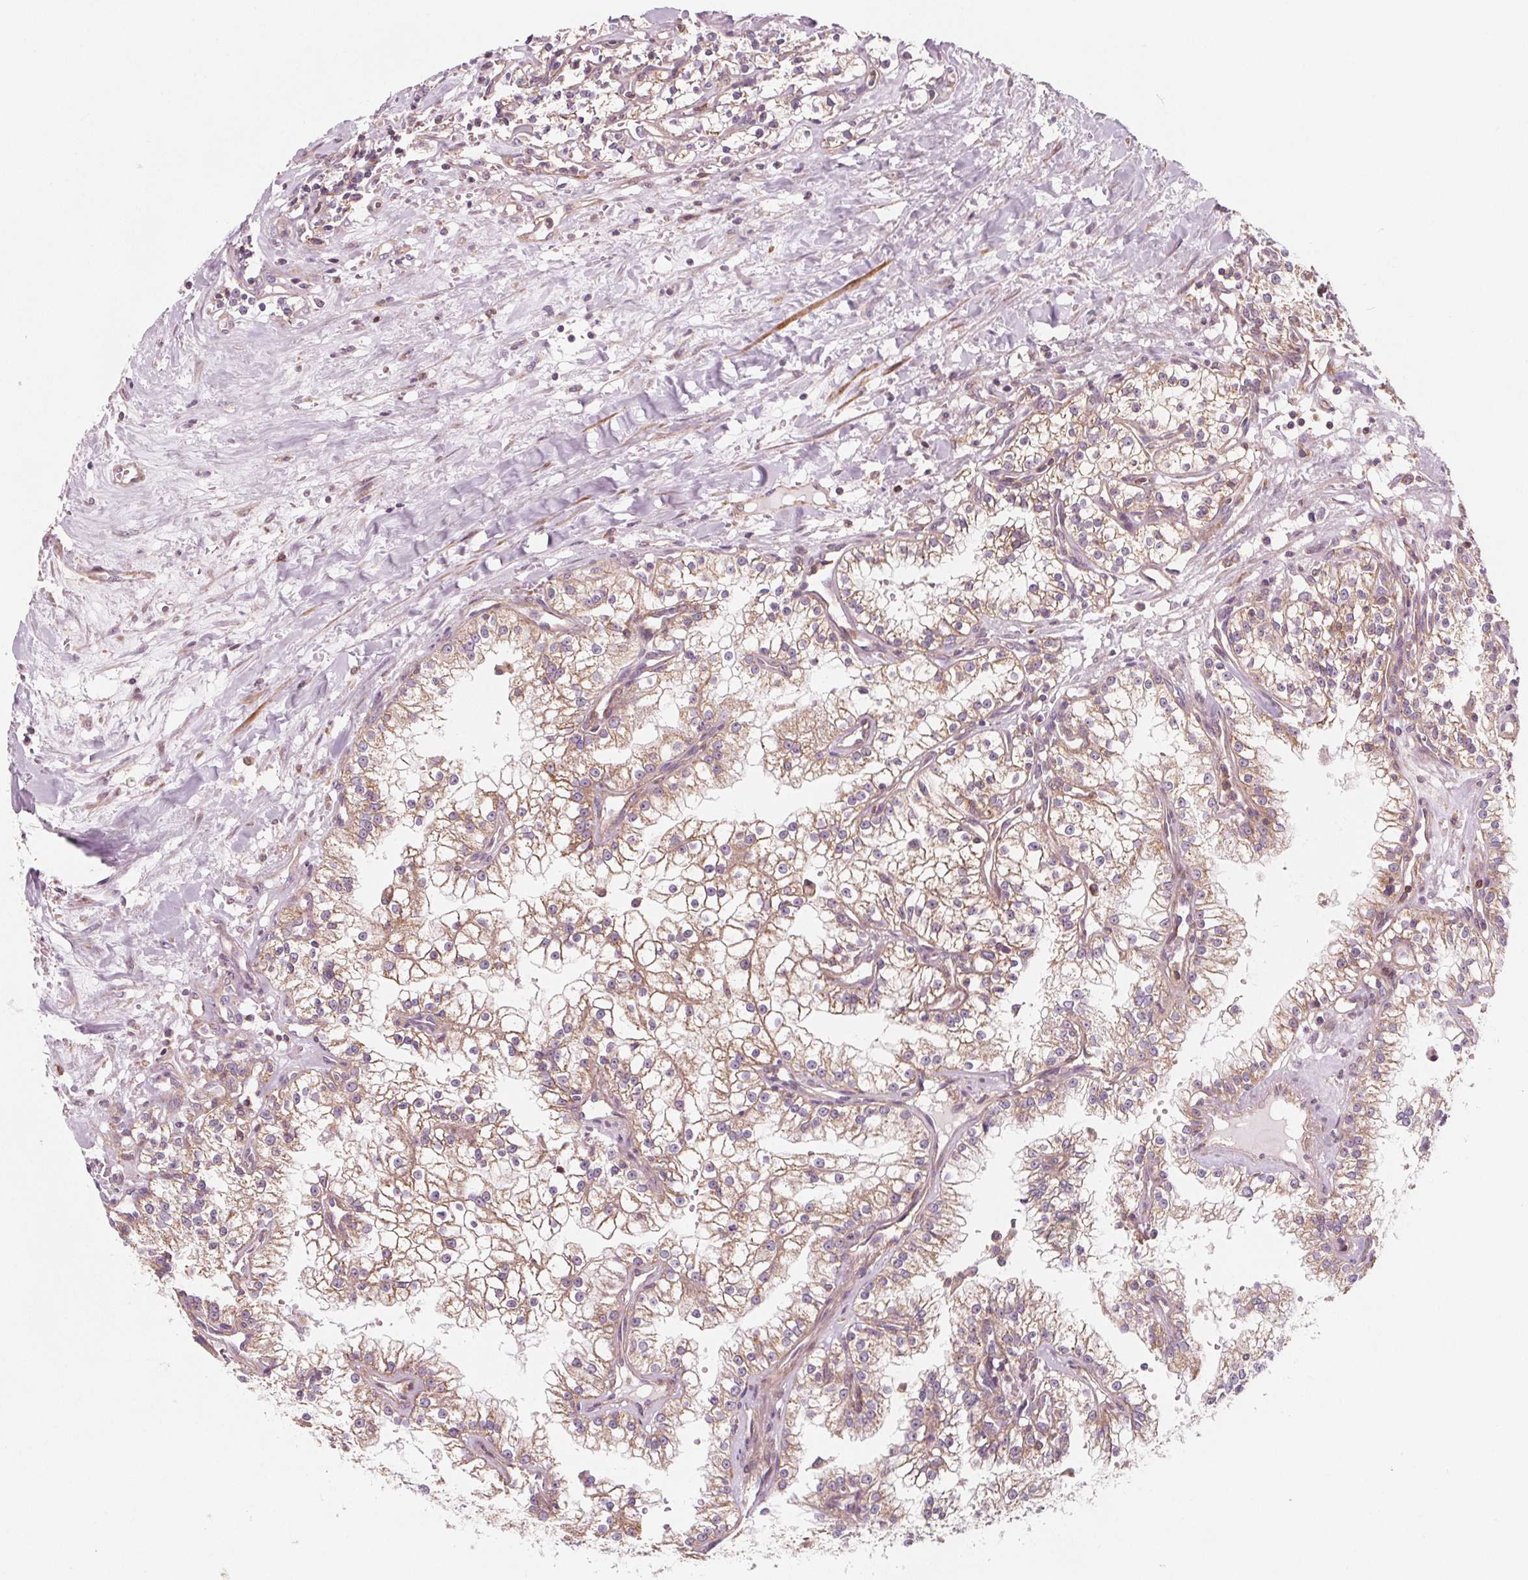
{"staining": {"intensity": "weak", "quantity": ">75%", "location": "cytoplasmic/membranous"}, "tissue": "renal cancer", "cell_type": "Tumor cells", "image_type": "cancer", "snomed": [{"axis": "morphology", "description": "Adenocarcinoma, NOS"}, {"axis": "topography", "description": "Kidney"}], "caption": "Protein analysis of renal cancer tissue shows weak cytoplasmic/membranous positivity in about >75% of tumor cells.", "gene": "ADAM33", "patient": {"sex": "male", "age": 36}}